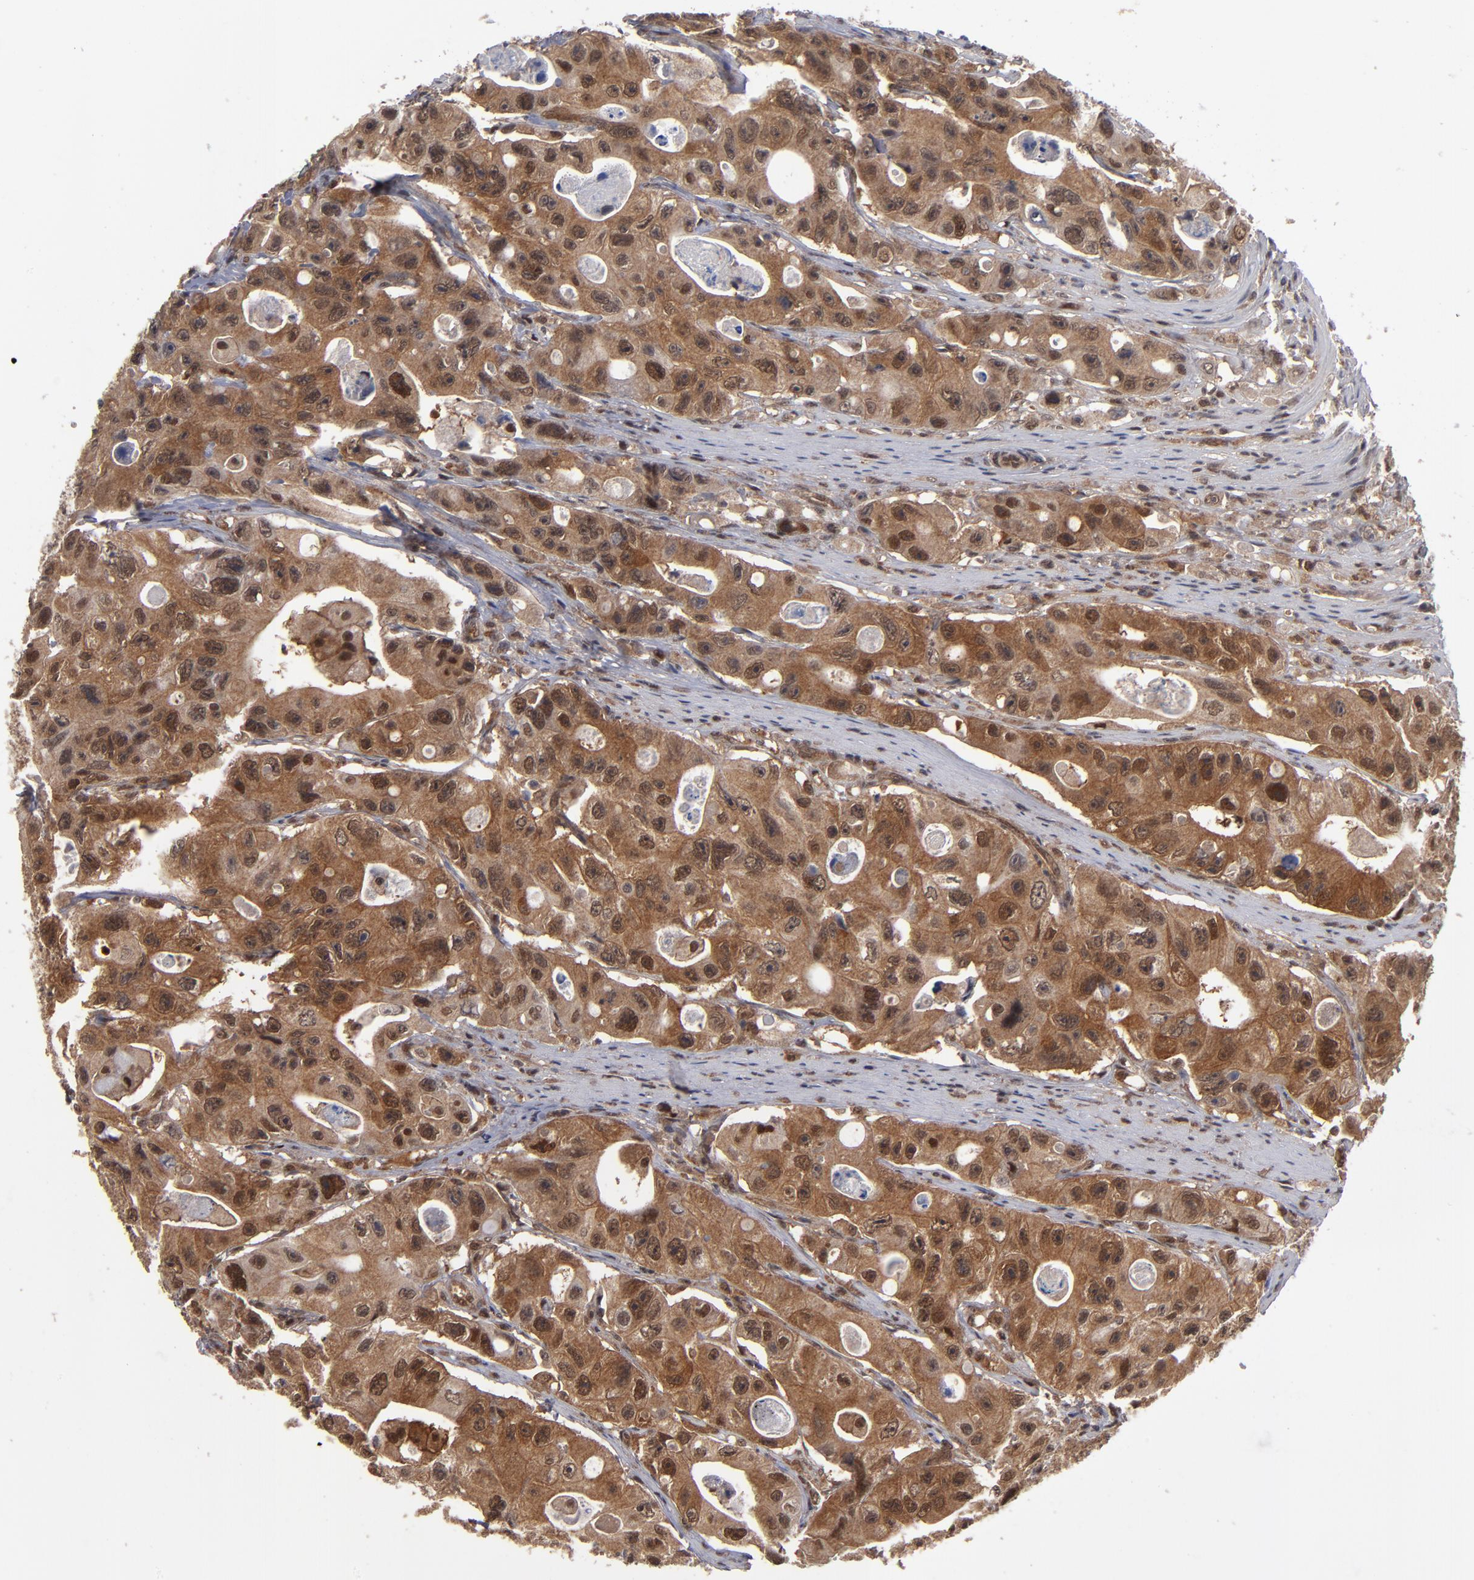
{"staining": {"intensity": "moderate", "quantity": ">75%", "location": "cytoplasmic/membranous,nuclear"}, "tissue": "colorectal cancer", "cell_type": "Tumor cells", "image_type": "cancer", "snomed": [{"axis": "morphology", "description": "Adenocarcinoma, NOS"}, {"axis": "topography", "description": "Colon"}], "caption": "Colorectal cancer was stained to show a protein in brown. There is medium levels of moderate cytoplasmic/membranous and nuclear staining in about >75% of tumor cells.", "gene": "HUWE1", "patient": {"sex": "female", "age": 46}}